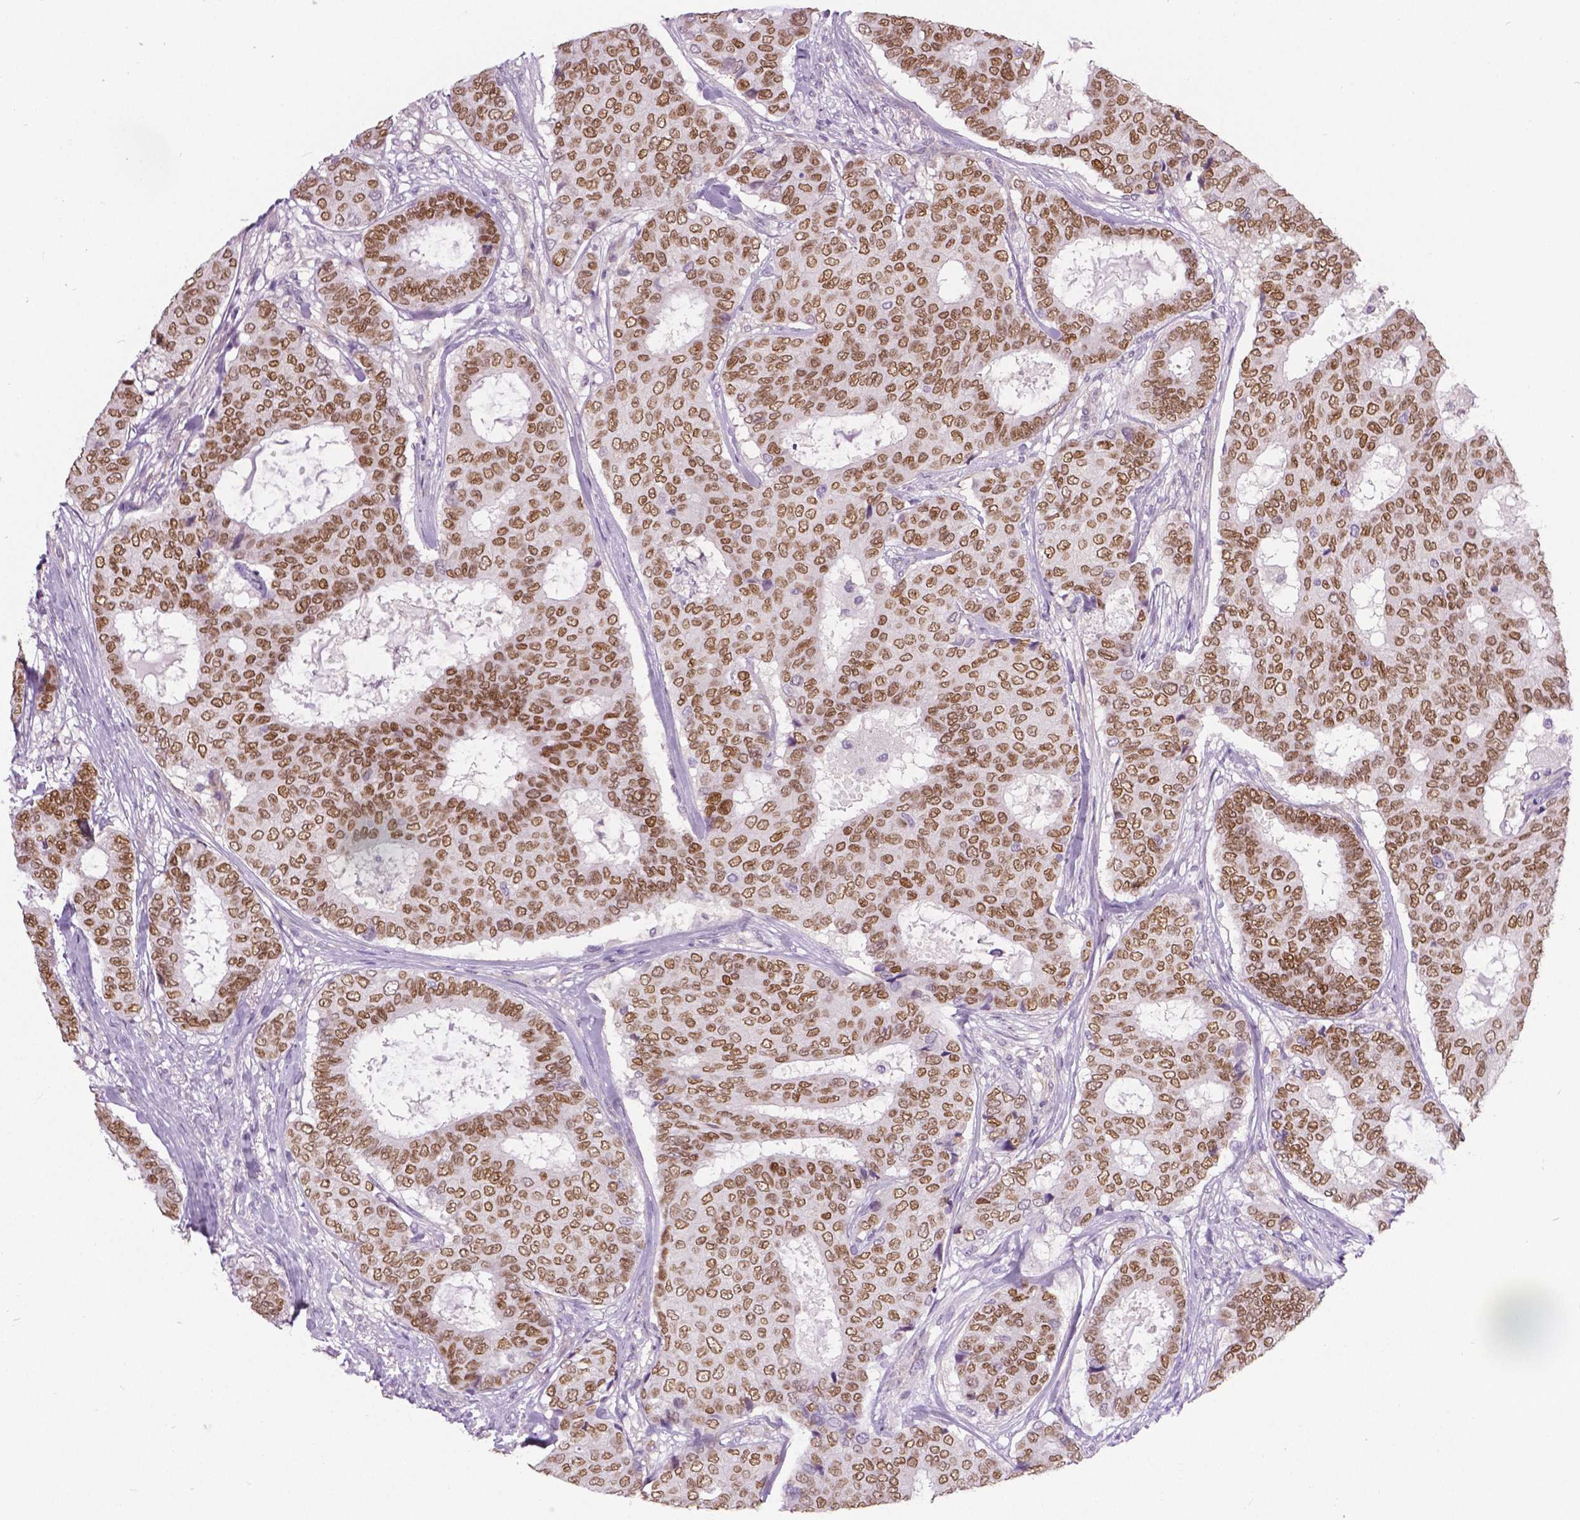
{"staining": {"intensity": "moderate", "quantity": ">75%", "location": "nuclear"}, "tissue": "breast cancer", "cell_type": "Tumor cells", "image_type": "cancer", "snomed": [{"axis": "morphology", "description": "Duct carcinoma"}, {"axis": "topography", "description": "Breast"}], "caption": "Immunohistochemistry of human breast cancer exhibits medium levels of moderate nuclear staining in approximately >75% of tumor cells.", "gene": "FOXA1", "patient": {"sex": "female", "age": 75}}